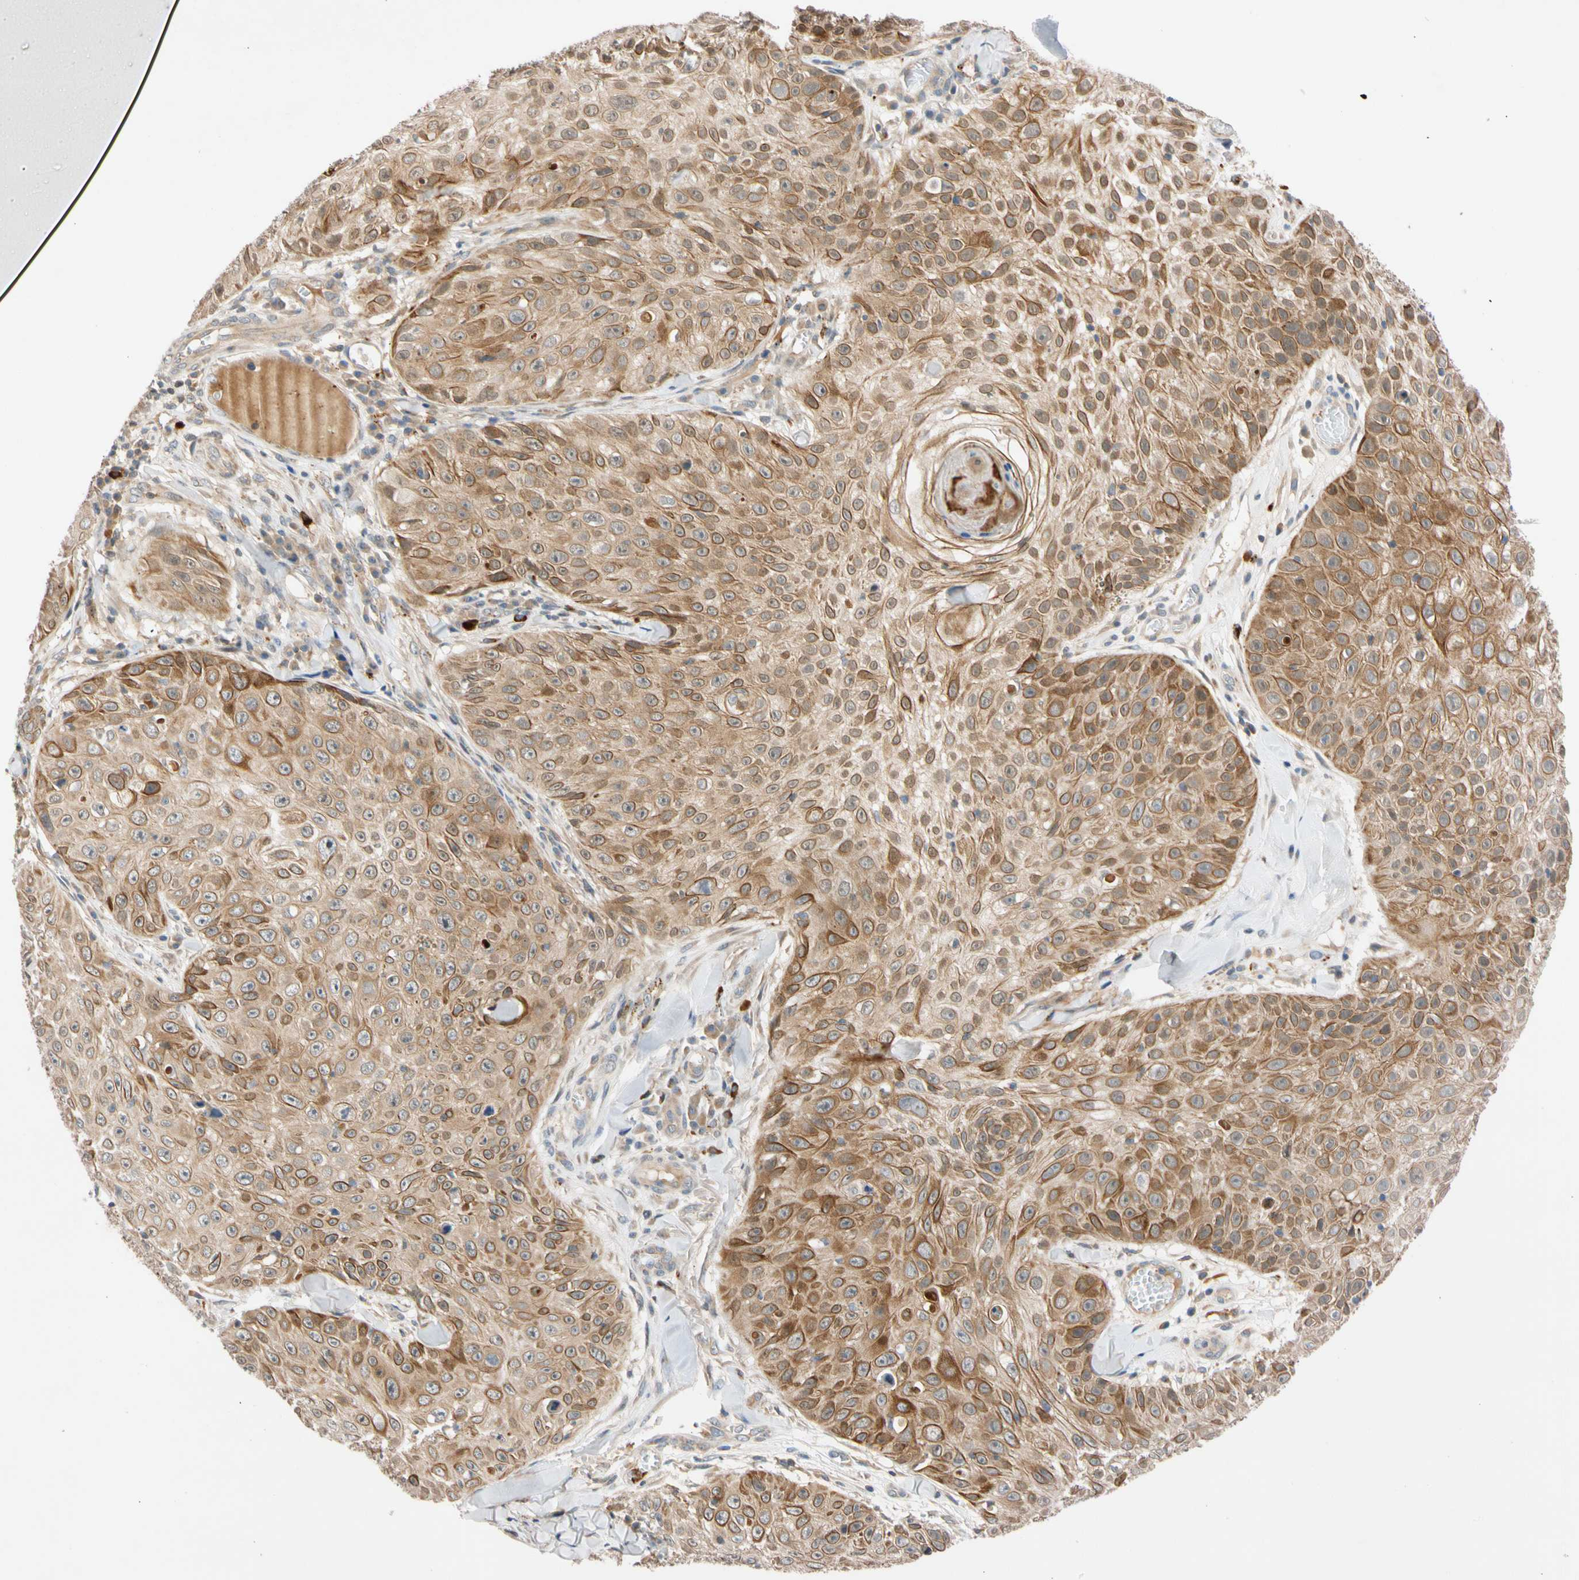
{"staining": {"intensity": "strong", "quantity": ">75%", "location": "cytoplasmic/membranous"}, "tissue": "skin cancer", "cell_type": "Tumor cells", "image_type": "cancer", "snomed": [{"axis": "morphology", "description": "Squamous cell carcinoma, NOS"}, {"axis": "topography", "description": "Skin"}], "caption": "Protein staining shows strong cytoplasmic/membranous expression in approximately >75% of tumor cells in skin cancer (squamous cell carcinoma).", "gene": "CNST", "patient": {"sex": "male", "age": 86}}